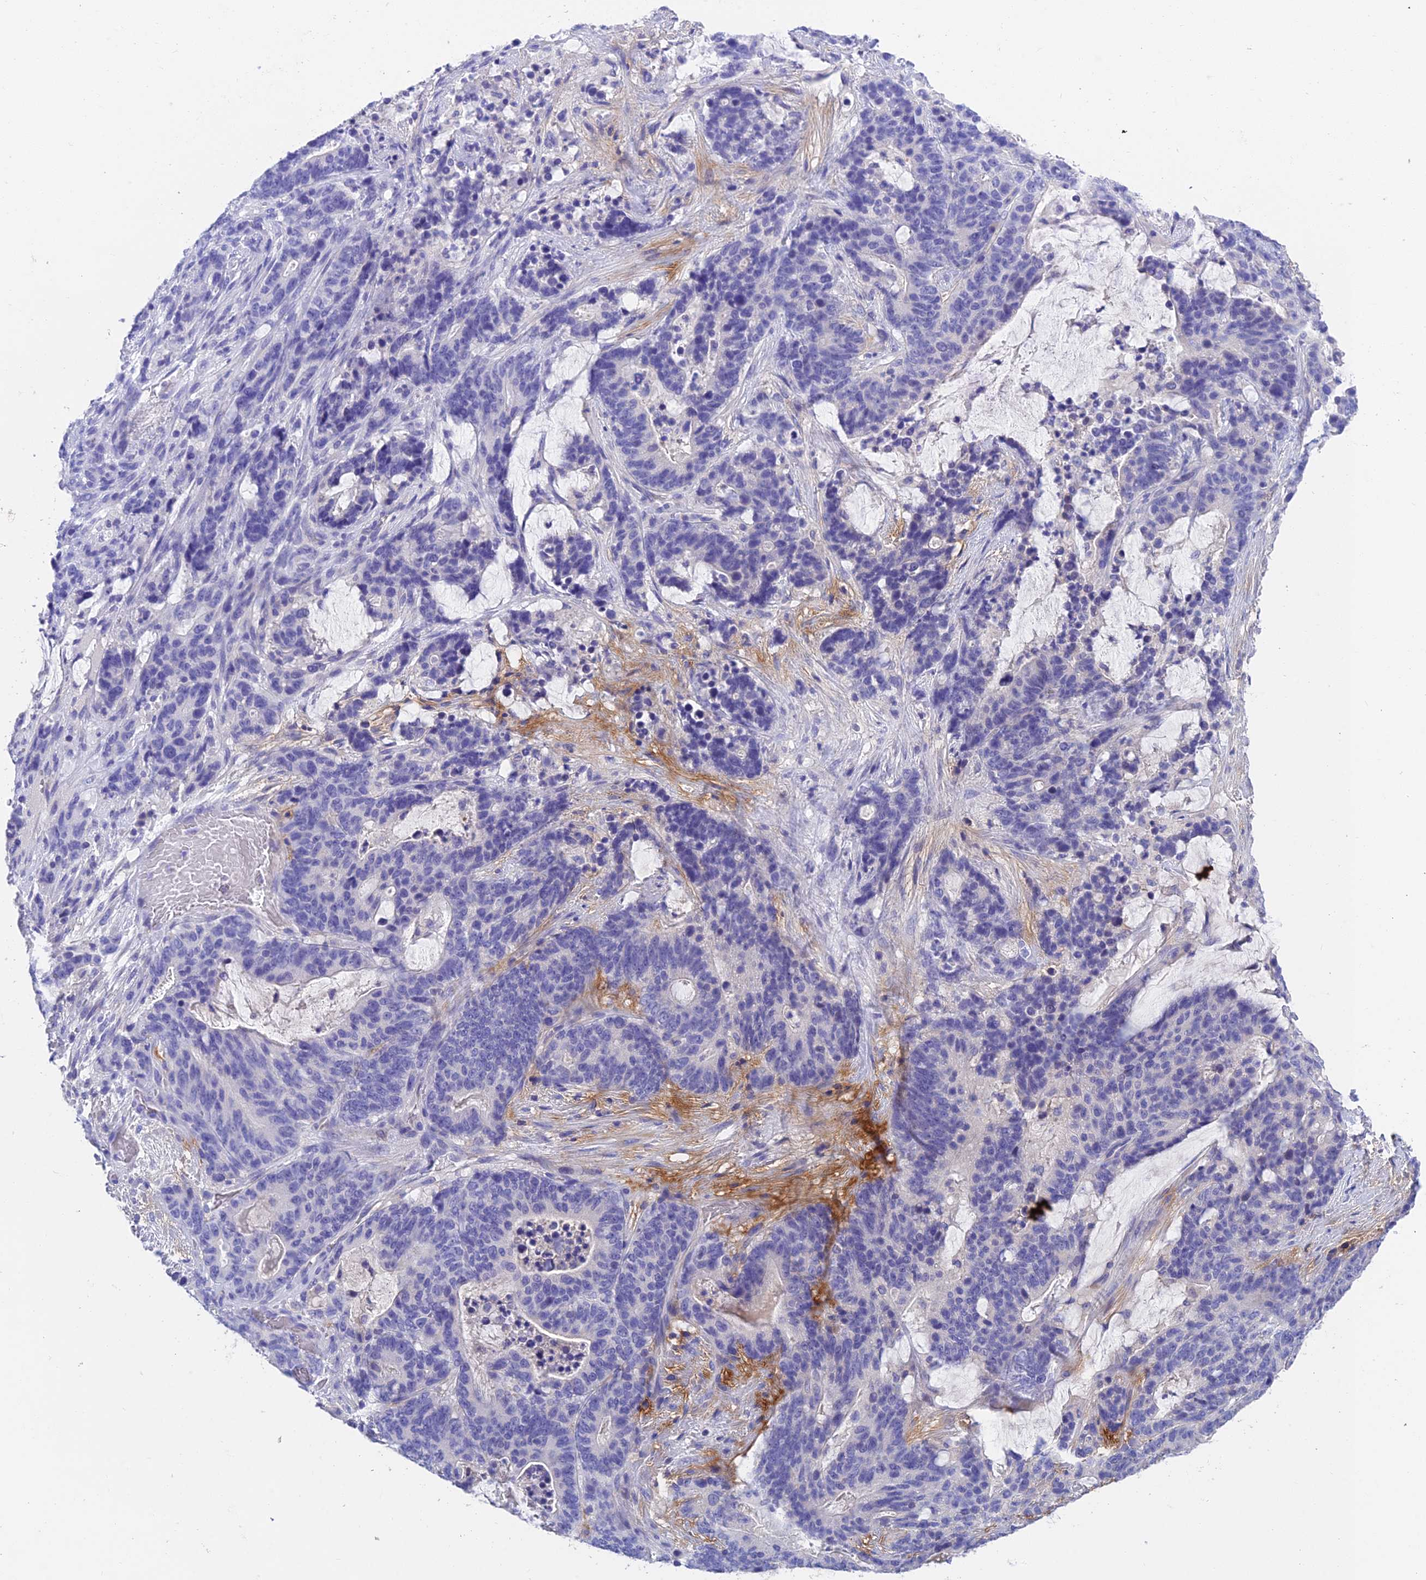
{"staining": {"intensity": "negative", "quantity": "none", "location": "none"}, "tissue": "stomach cancer", "cell_type": "Tumor cells", "image_type": "cancer", "snomed": [{"axis": "morphology", "description": "Normal tissue, NOS"}, {"axis": "morphology", "description": "Adenocarcinoma, NOS"}, {"axis": "topography", "description": "Stomach"}], "caption": "Stomach cancer (adenocarcinoma) was stained to show a protein in brown. There is no significant staining in tumor cells.", "gene": "ADAMTS13", "patient": {"sex": "female", "age": 64}}